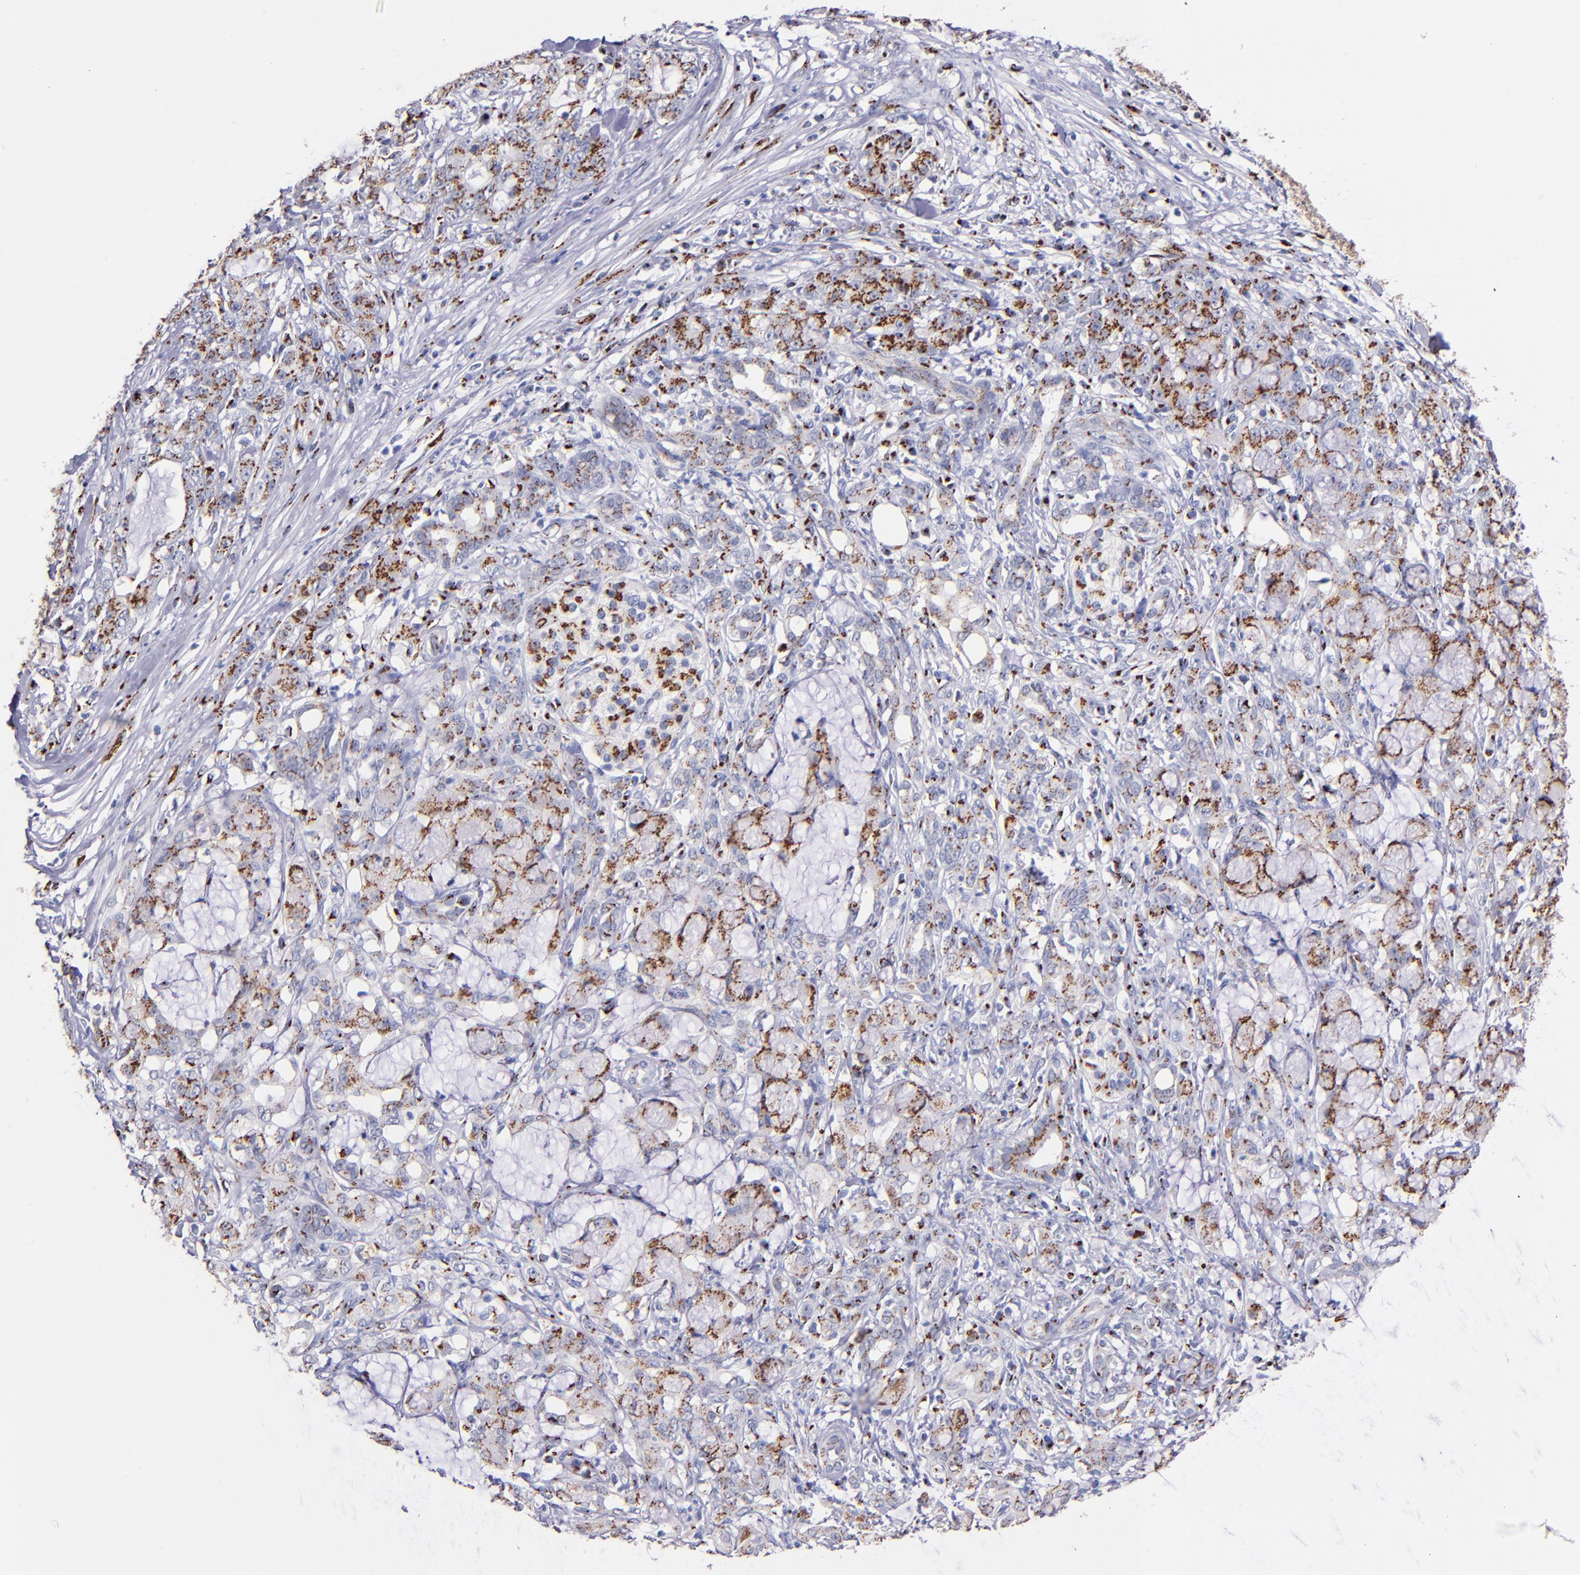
{"staining": {"intensity": "moderate", "quantity": ">75%", "location": "cytoplasmic/membranous"}, "tissue": "pancreatic cancer", "cell_type": "Tumor cells", "image_type": "cancer", "snomed": [{"axis": "morphology", "description": "Adenocarcinoma, NOS"}, {"axis": "topography", "description": "Pancreas"}], "caption": "Protein expression analysis of pancreatic cancer (adenocarcinoma) shows moderate cytoplasmic/membranous expression in approximately >75% of tumor cells.", "gene": "GOLIM4", "patient": {"sex": "female", "age": 73}}